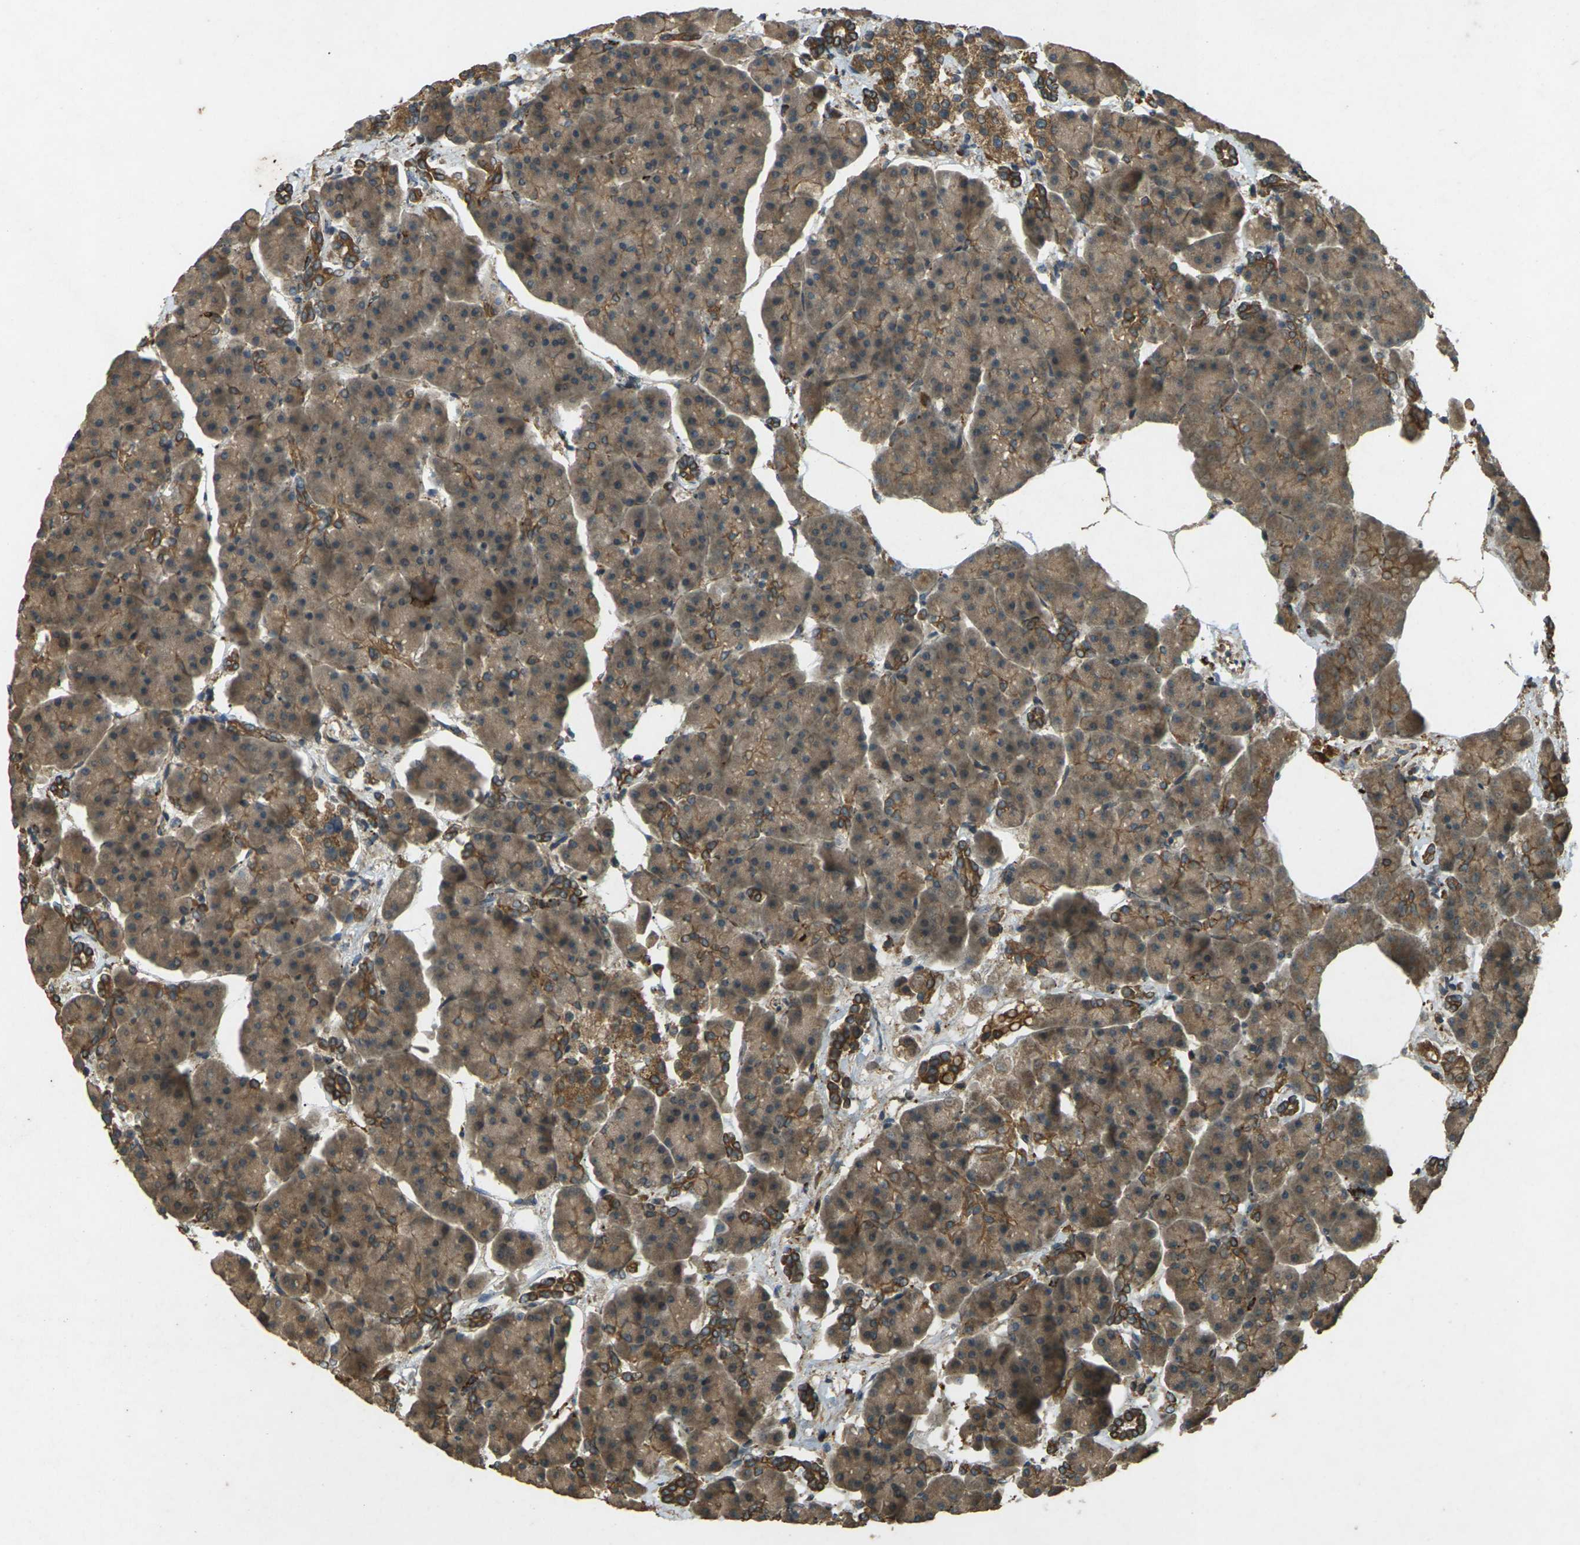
{"staining": {"intensity": "moderate", "quantity": ">75%", "location": "cytoplasmic/membranous"}, "tissue": "pancreas", "cell_type": "Exocrine glandular cells", "image_type": "normal", "snomed": [{"axis": "morphology", "description": "Normal tissue, NOS"}, {"axis": "topography", "description": "Pancreas"}], "caption": "Immunohistochemistry (IHC) photomicrograph of unremarkable pancreas stained for a protein (brown), which shows medium levels of moderate cytoplasmic/membranous expression in about >75% of exocrine glandular cells.", "gene": "TAP1", "patient": {"sex": "female", "age": 70}}